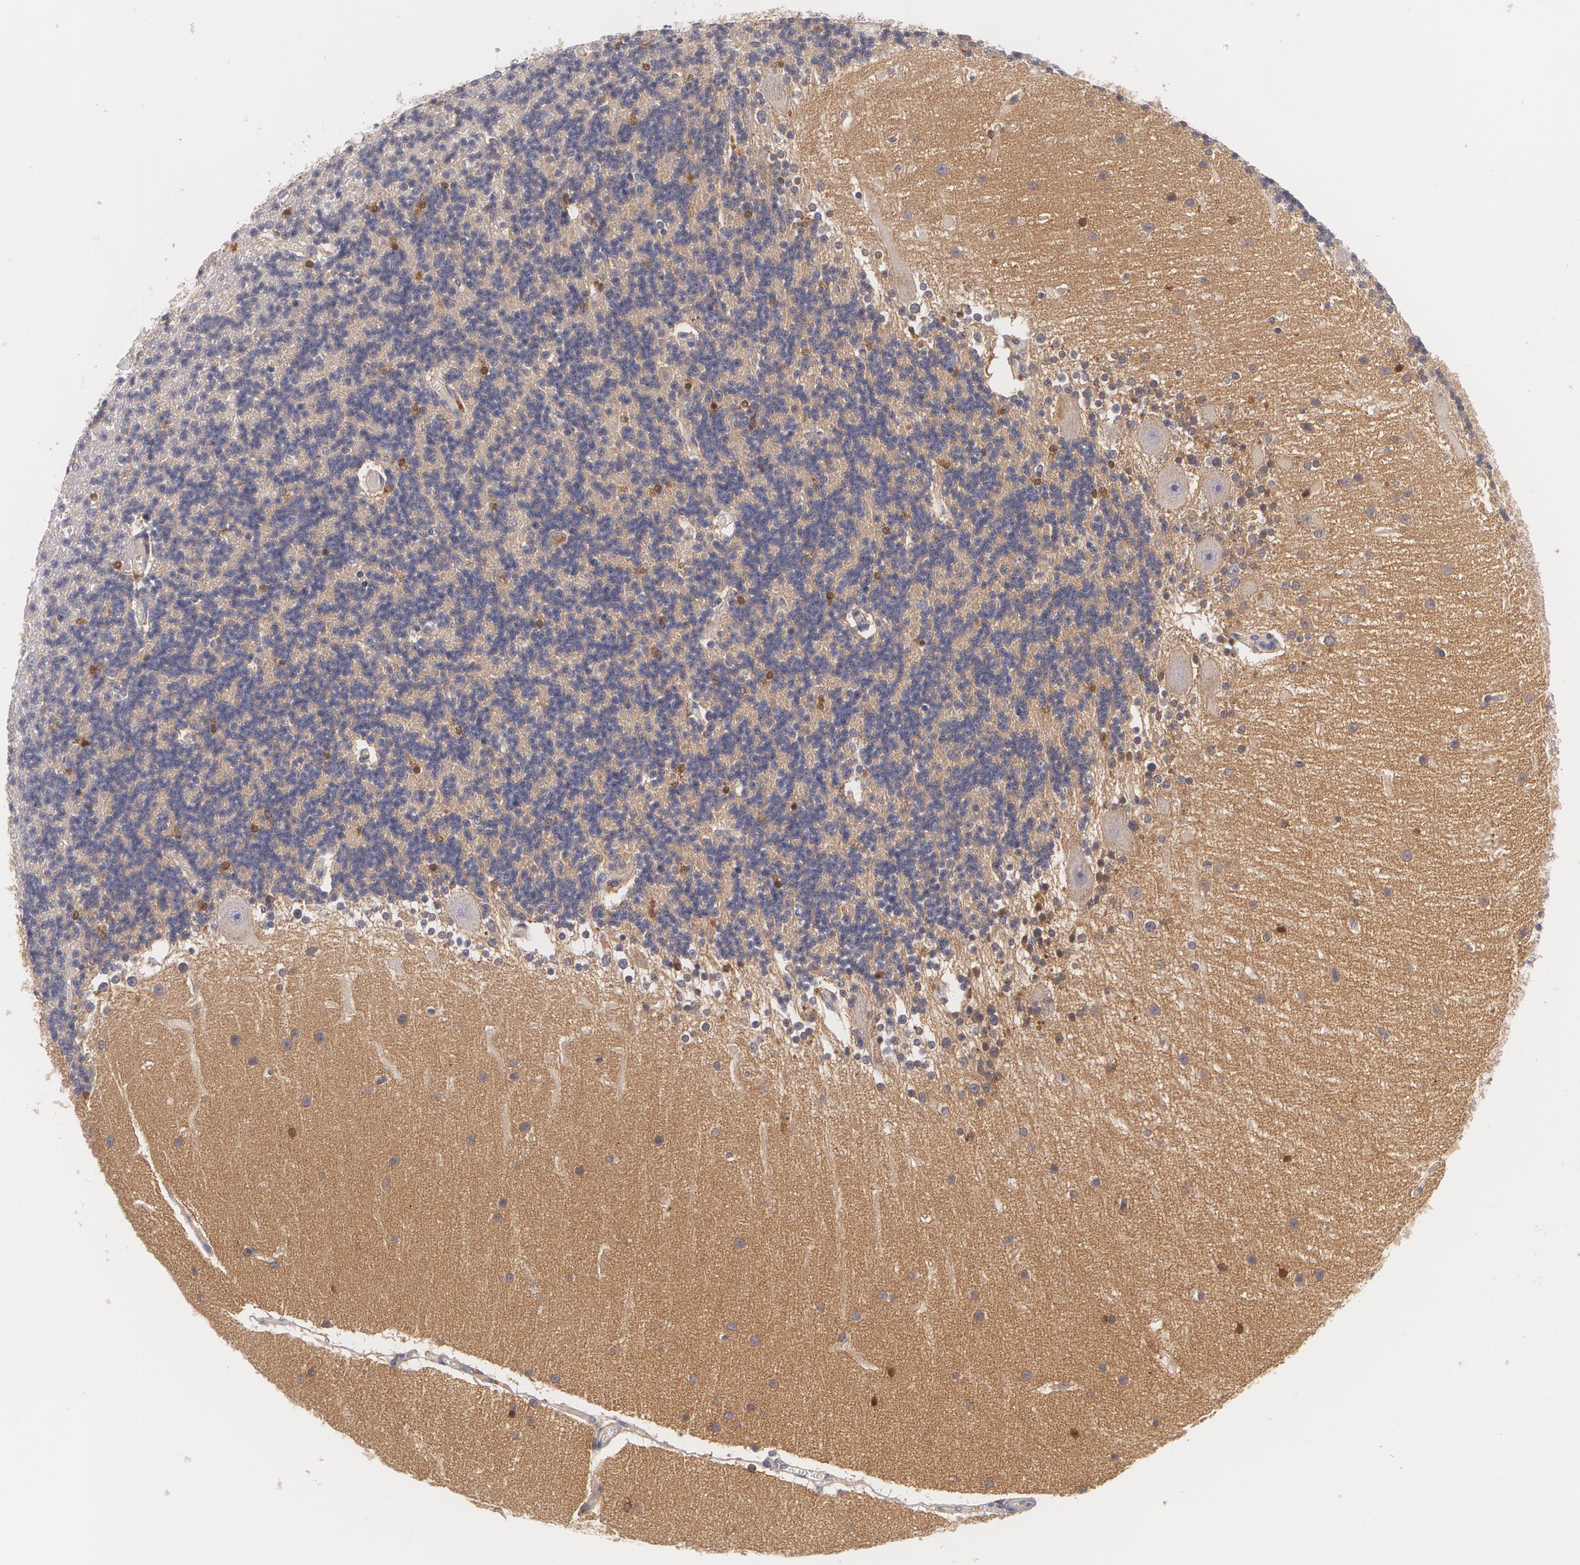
{"staining": {"intensity": "moderate", "quantity": ">75%", "location": "cytoplasmic/membranous"}, "tissue": "cerebellum", "cell_type": "Cells in granular layer", "image_type": "normal", "snomed": [{"axis": "morphology", "description": "Normal tissue, NOS"}, {"axis": "topography", "description": "Cerebellum"}], "caption": "A histopathology image of cerebellum stained for a protein reveals moderate cytoplasmic/membranous brown staining in cells in granular layer.", "gene": "CASK", "patient": {"sex": "female", "age": 54}}